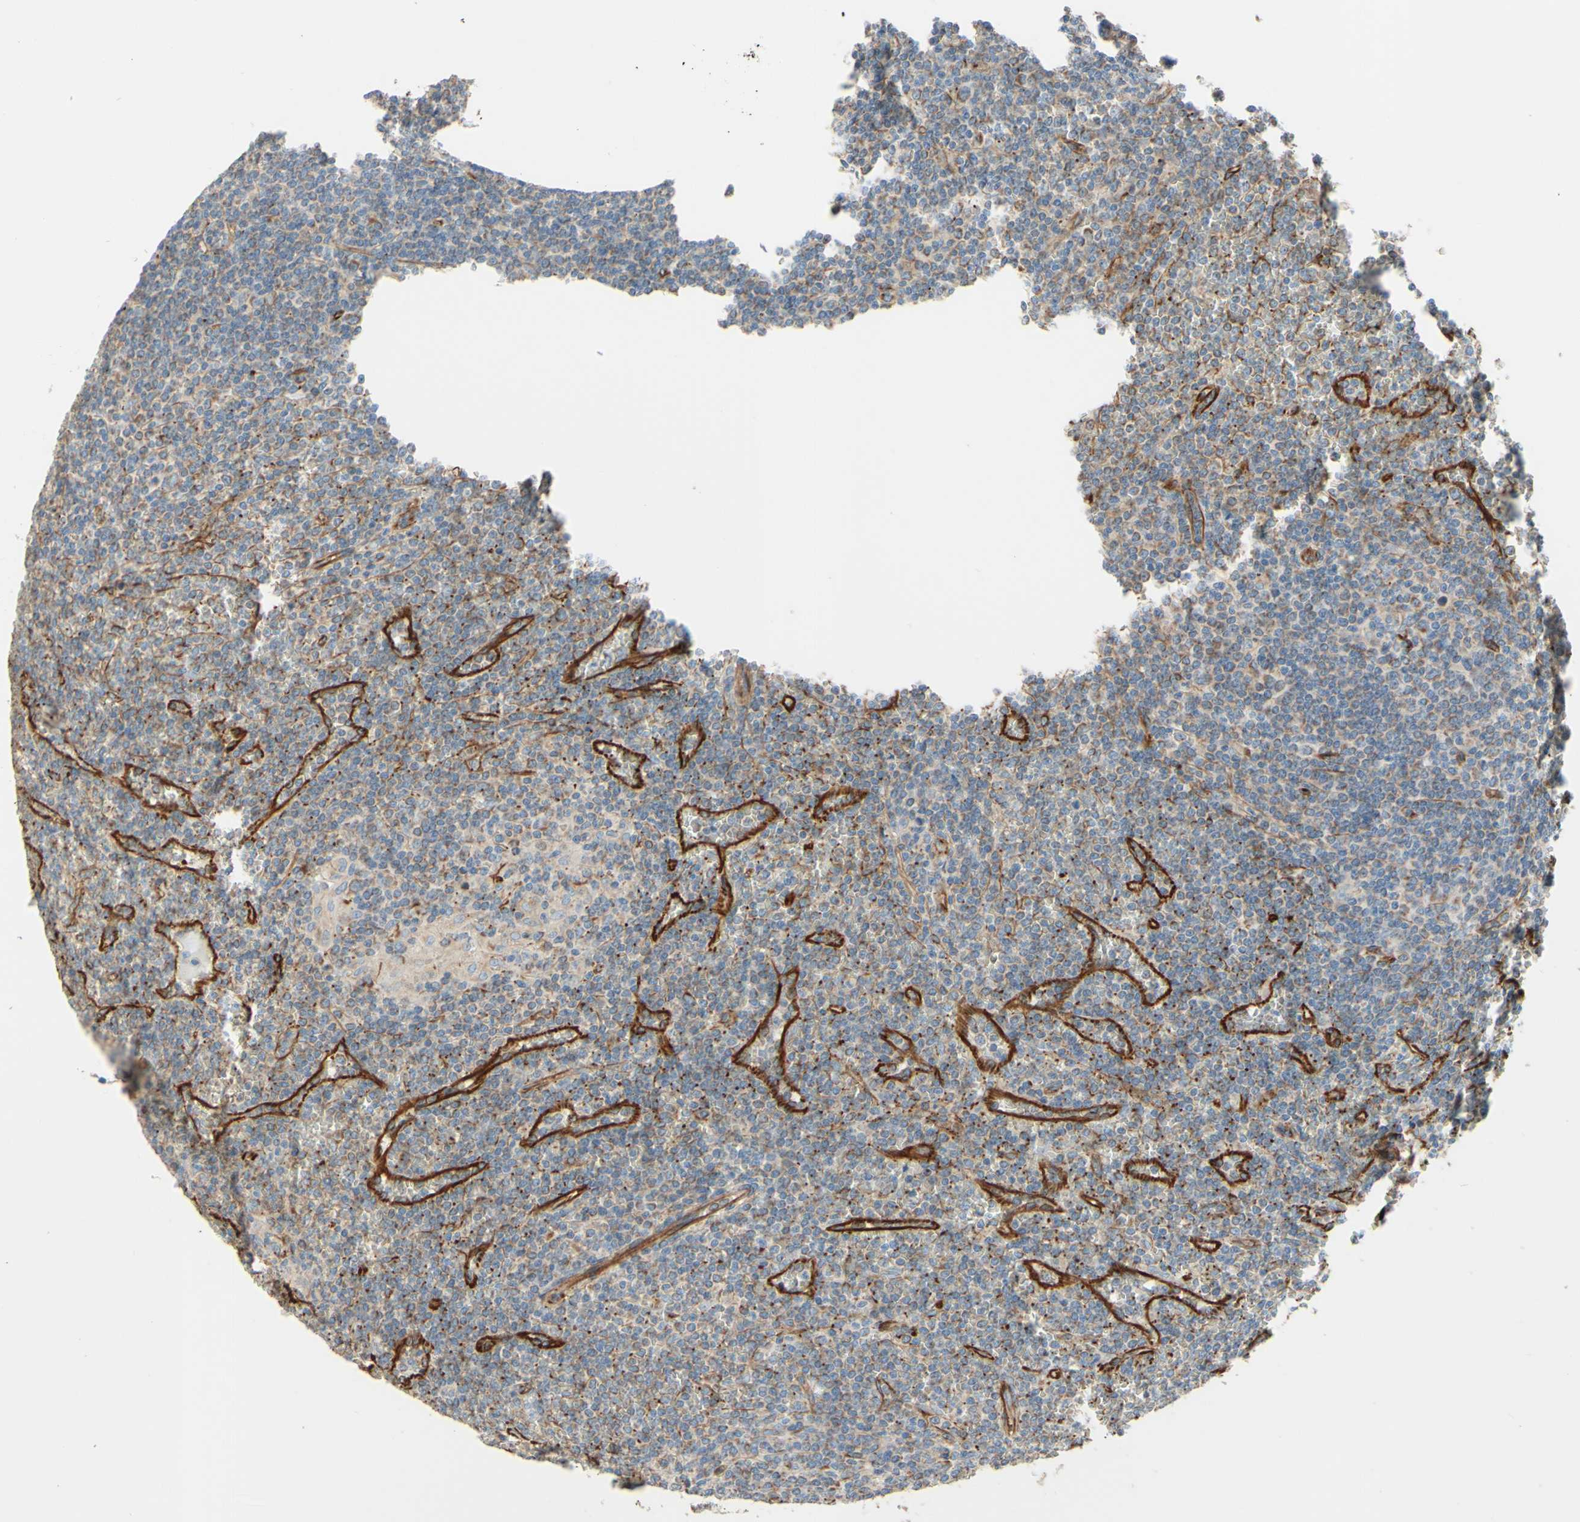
{"staining": {"intensity": "moderate", "quantity": "25%-75%", "location": "cytoplasmic/membranous"}, "tissue": "lymphoma", "cell_type": "Tumor cells", "image_type": "cancer", "snomed": [{"axis": "morphology", "description": "Malignant lymphoma, non-Hodgkin's type, Low grade"}, {"axis": "topography", "description": "Spleen"}], "caption": "Immunohistochemical staining of human lymphoma exhibits moderate cytoplasmic/membranous protein positivity in about 25%-75% of tumor cells. Using DAB (3,3'-diaminobenzidine) (brown) and hematoxylin (blue) stains, captured at high magnification using brightfield microscopy.", "gene": "ENDOD1", "patient": {"sex": "female", "age": 19}}